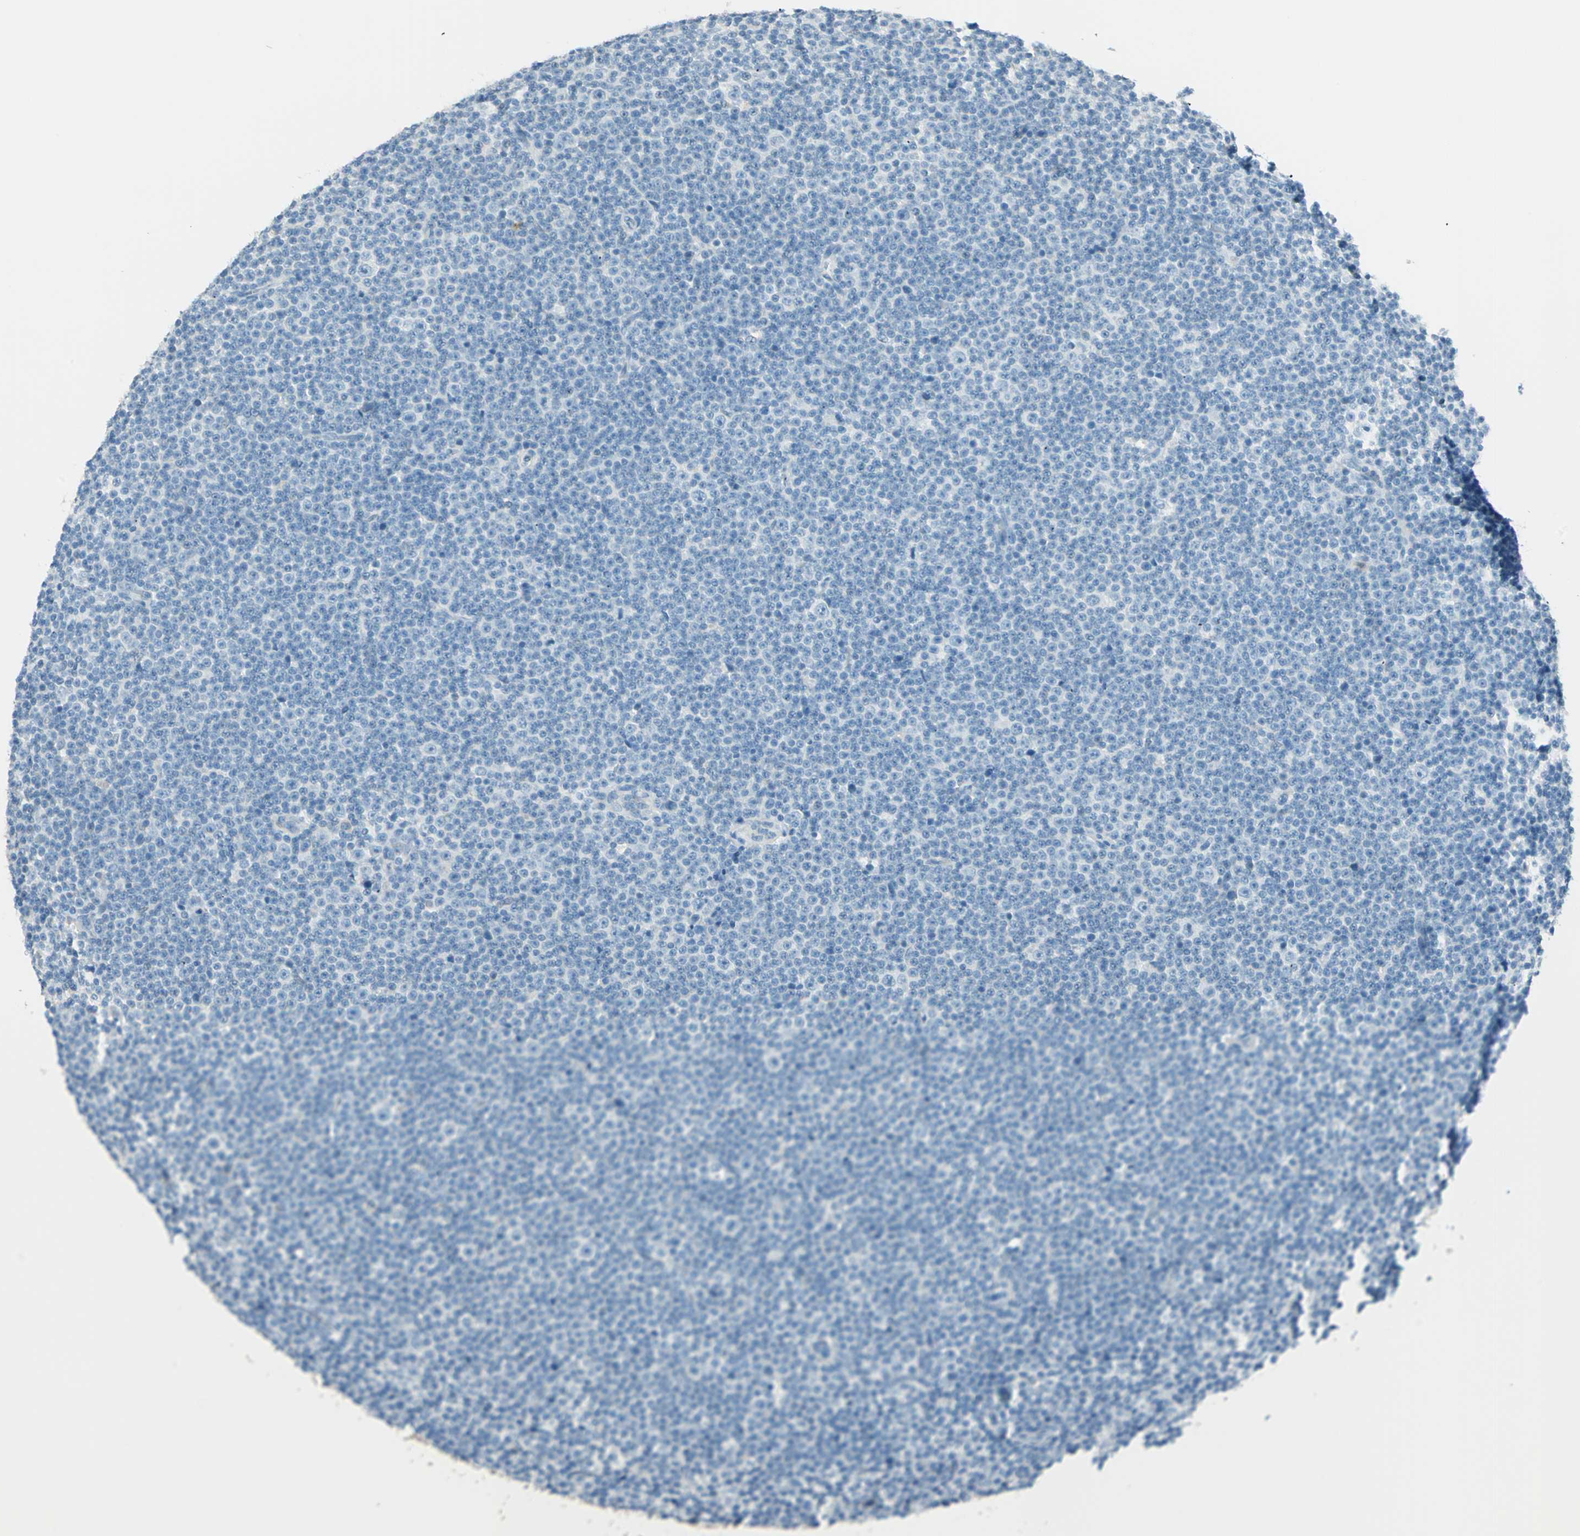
{"staining": {"intensity": "negative", "quantity": "none", "location": "none"}, "tissue": "lymphoma", "cell_type": "Tumor cells", "image_type": "cancer", "snomed": [{"axis": "morphology", "description": "Malignant lymphoma, non-Hodgkin's type, Low grade"}, {"axis": "topography", "description": "Lymph node"}], "caption": "An immunohistochemistry (IHC) micrograph of lymphoma is shown. There is no staining in tumor cells of lymphoma.", "gene": "S100A1", "patient": {"sex": "female", "age": 67}}